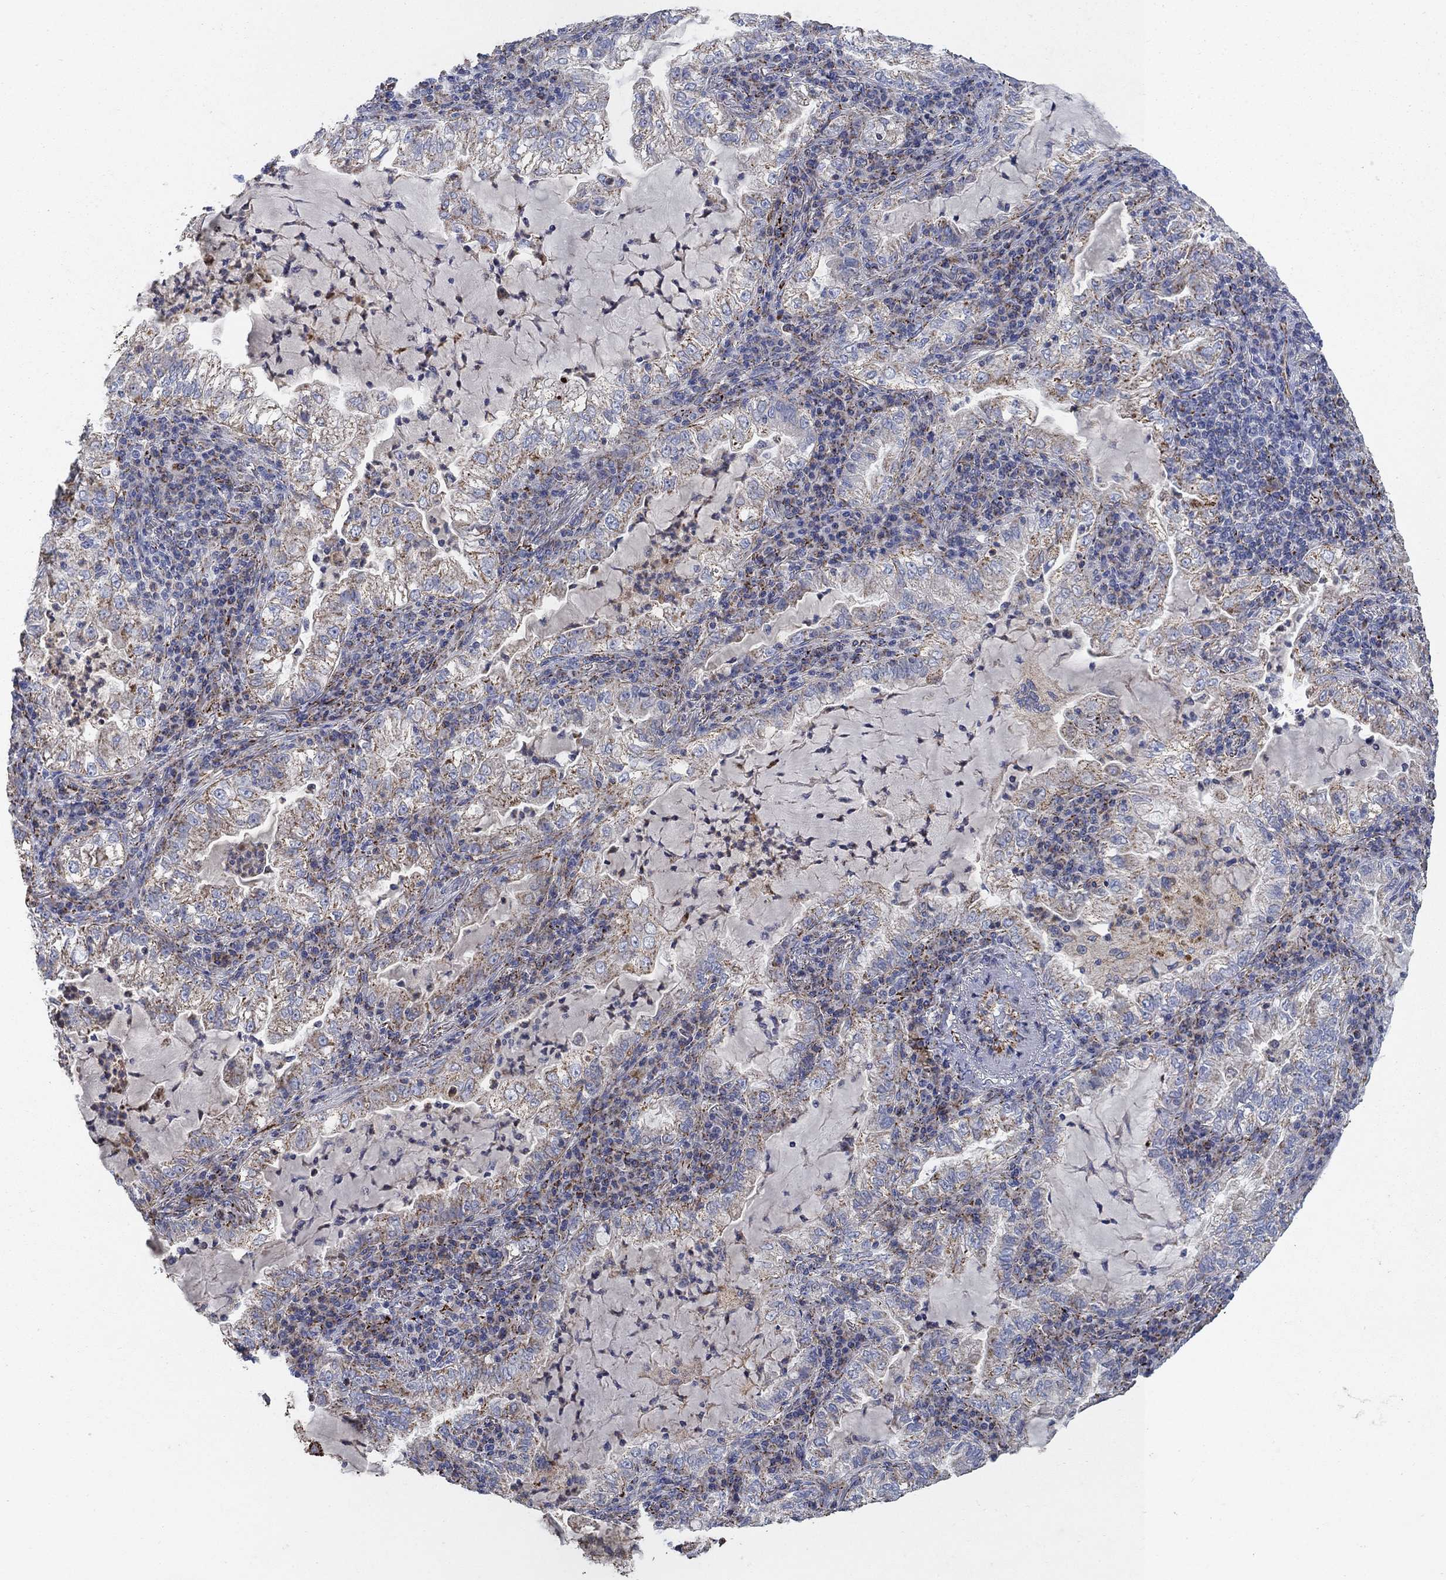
{"staining": {"intensity": "moderate", "quantity": "25%-75%", "location": "cytoplasmic/membranous"}, "tissue": "lung cancer", "cell_type": "Tumor cells", "image_type": "cancer", "snomed": [{"axis": "morphology", "description": "Adenocarcinoma, NOS"}, {"axis": "topography", "description": "Lung"}], "caption": "A brown stain highlights moderate cytoplasmic/membranous positivity of a protein in lung cancer (adenocarcinoma) tumor cells.", "gene": "PNPLA2", "patient": {"sex": "female", "age": 73}}